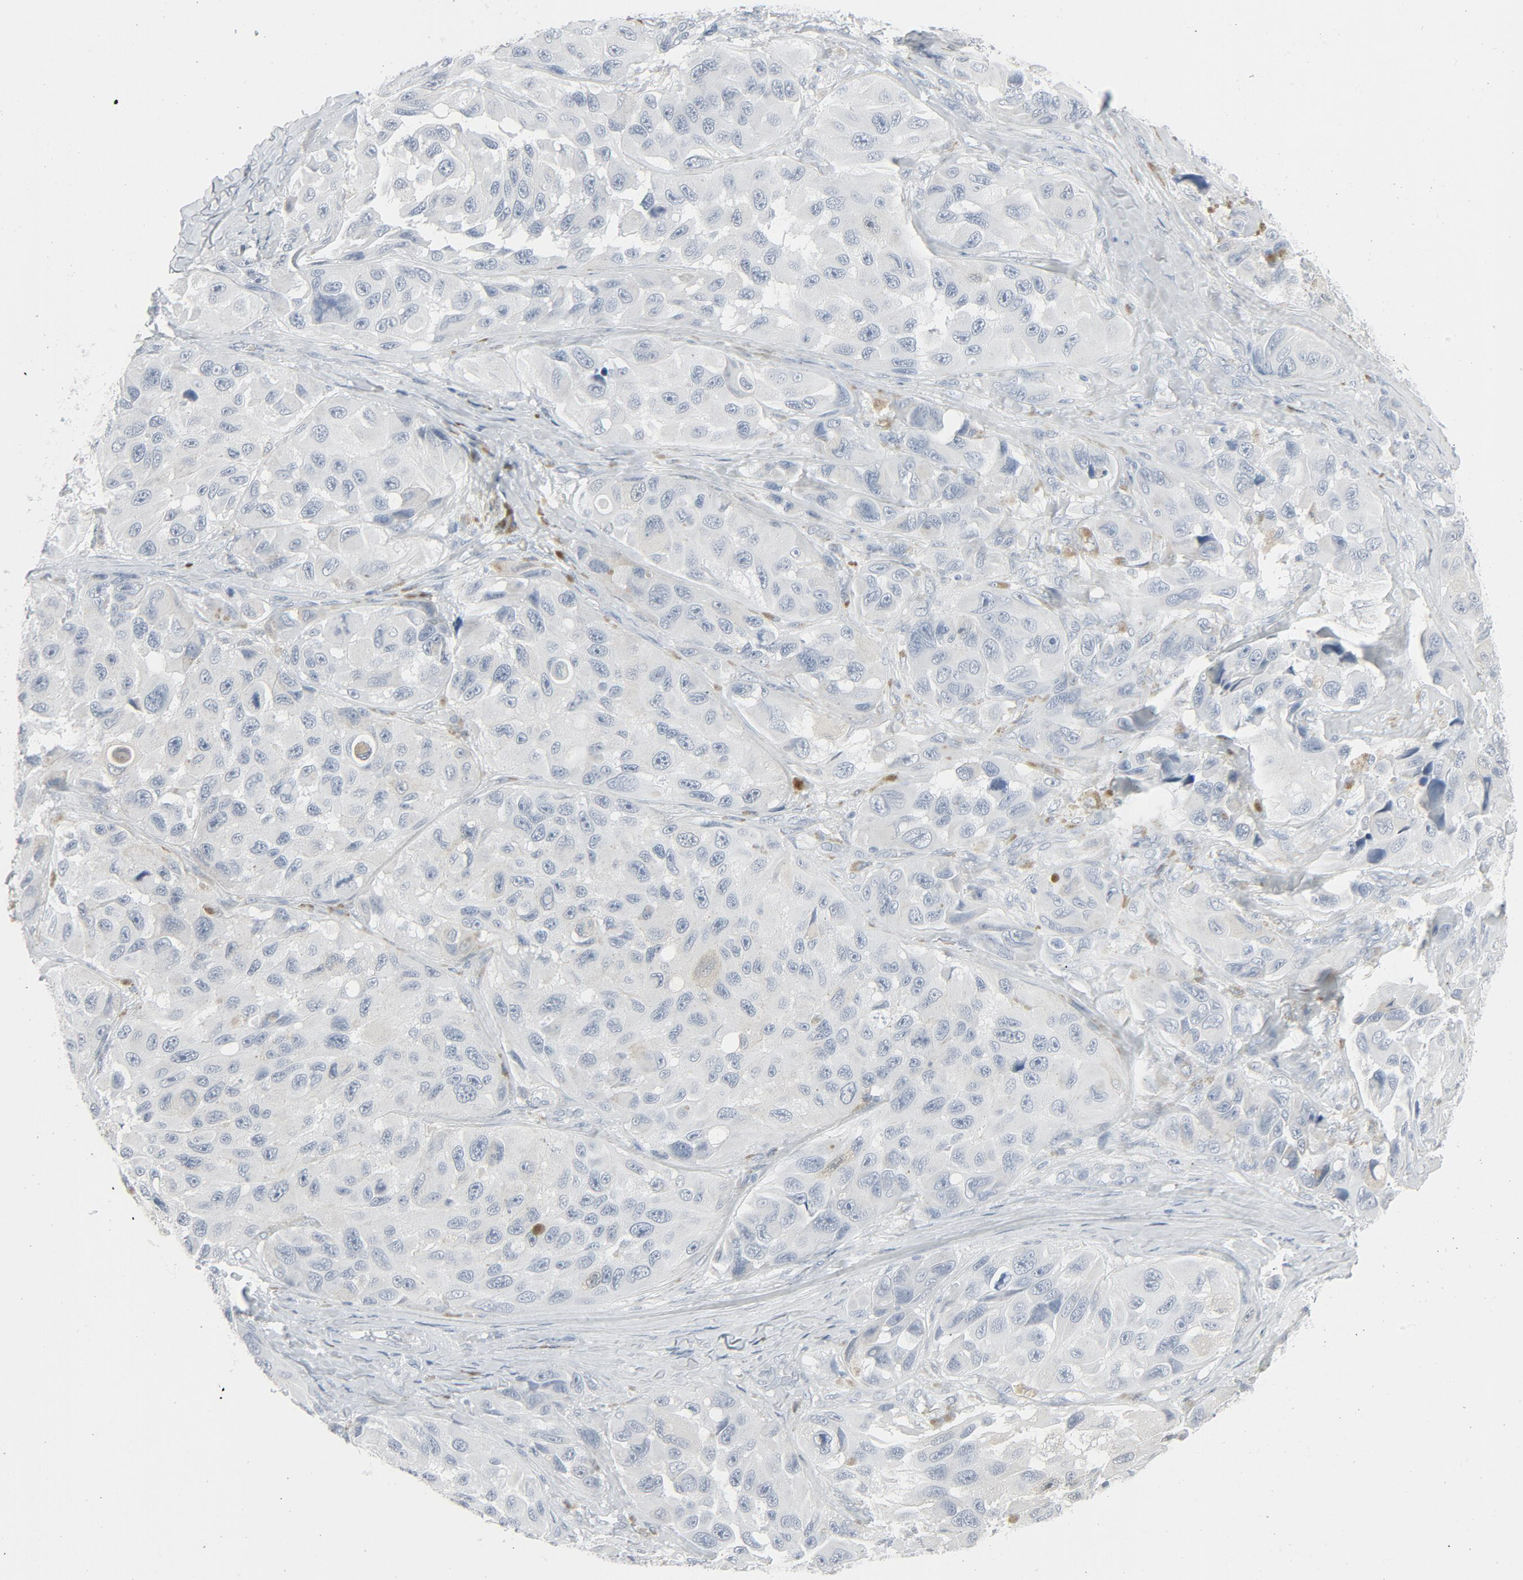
{"staining": {"intensity": "weak", "quantity": "<25%", "location": "cytoplasmic/membranous"}, "tissue": "melanoma", "cell_type": "Tumor cells", "image_type": "cancer", "snomed": [{"axis": "morphology", "description": "Malignant melanoma, NOS"}, {"axis": "topography", "description": "Skin"}], "caption": "This is an immunohistochemistry (IHC) micrograph of malignant melanoma. There is no expression in tumor cells.", "gene": "FGFR3", "patient": {"sex": "female", "age": 73}}